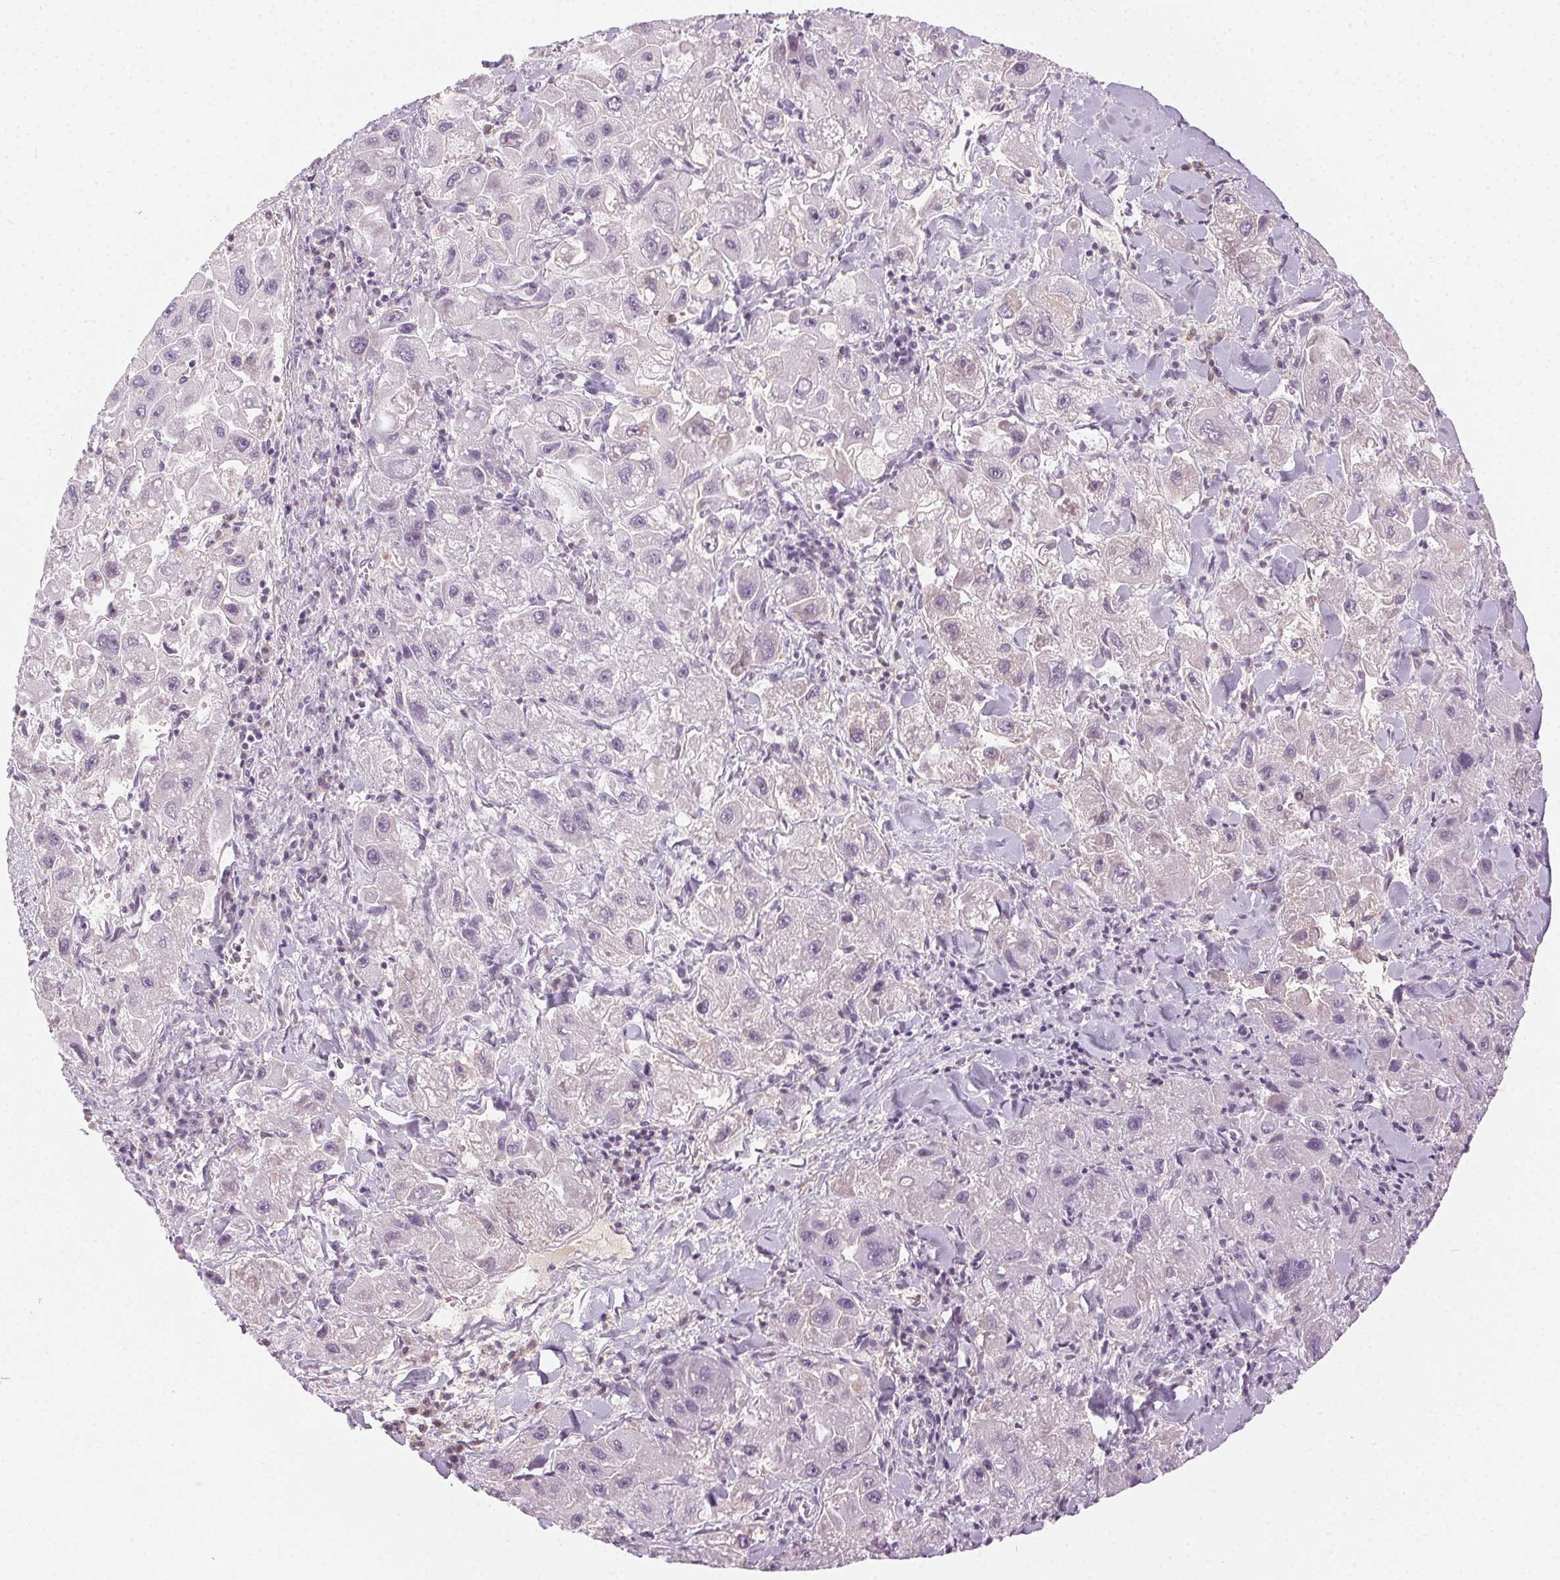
{"staining": {"intensity": "negative", "quantity": "none", "location": "none"}, "tissue": "liver cancer", "cell_type": "Tumor cells", "image_type": "cancer", "snomed": [{"axis": "morphology", "description": "Carcinoma, Hepatocellular, NOS"}, {"axis": "topography", "description": "Liver"}], "caption": "Immunohistochemistry of liver hepatocellular carcinoma exhibits no expression in tumor cells.", "gene": "AIF1L", "patient": {"sex": "male", "age": 24}}